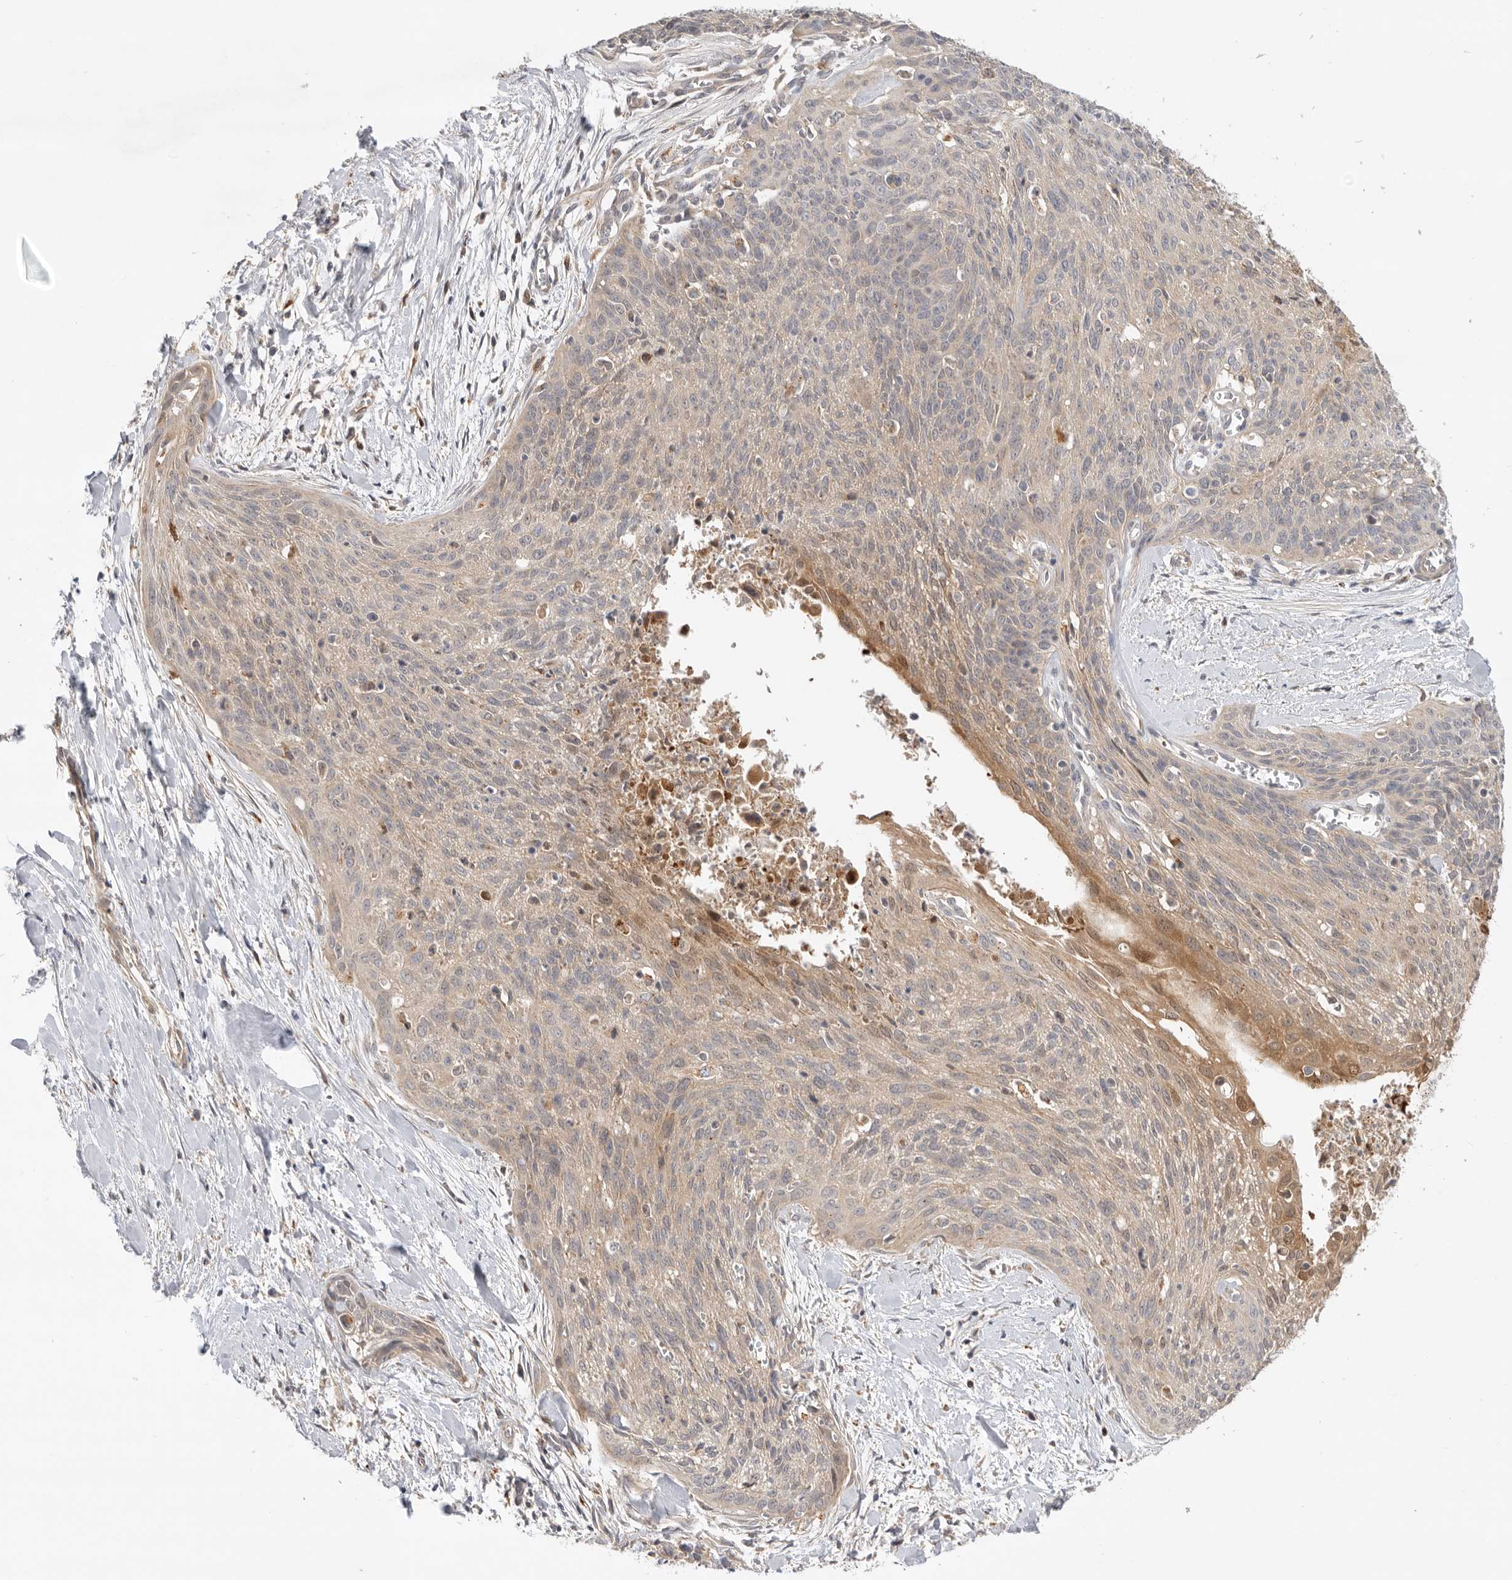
{"staining": {"intensity": "weak", "quantity": "25%-75%", "location": "cytoplasmic/membranous"}, "tissue": "cervical cancer", "cell_type": "Tumor cells", "image_type": "cancer", "snomed": [{"axis": "morphology", "description": "Squamous cell carcinoma, NOS"}, {"axis": "topography", "description": "Cervix"}], "caption": "Tumor cells show low levels of weak cytoplasmic/membranous staining in about 25%-75% of cells in human cervical cancer (squamous cell carcinoma).", "gene": "GNE", "patient": {"sex": "female", "age": 55}}